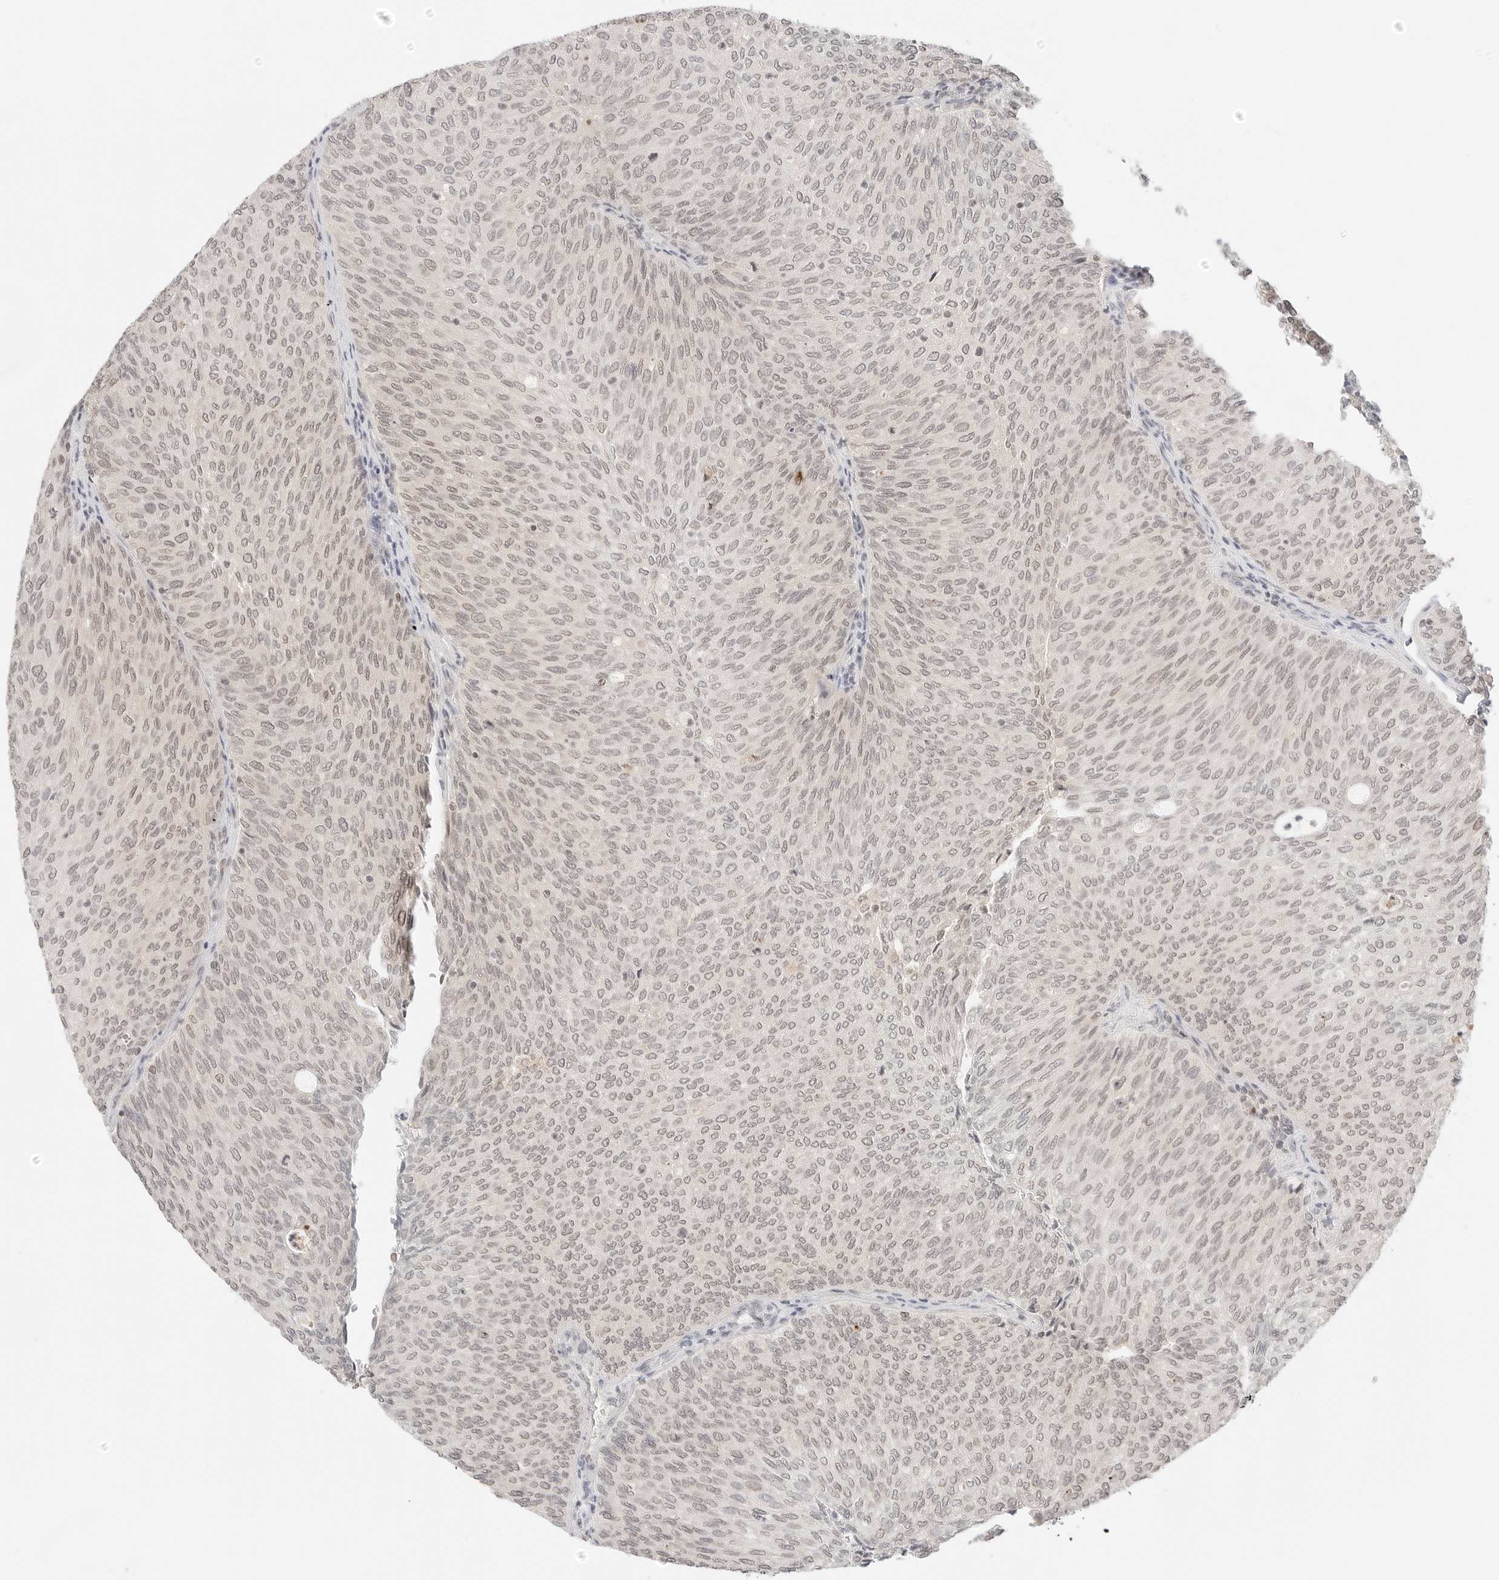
{"staining": {"intensity": "weak", "quantity": ">75%", "location": "nuclear"}, "tissue": "urothelial cancer", "cell_type": "Tumor cells", "image_type": "cancer", "snomed": [{"axis": "morphology", "description": "Urothelial carcinoma, Low grade"}, {"axis": "topography", "description": "Urinary bladder"}], "caption": "This is a micrograph of immunohistochemistry (IHC) staining of urothelial cancer, which shows weak staining in the nuclear of tumor cells.", "gene": "SEPTIN4", "patient": {"sex": "female", "age": 79}}